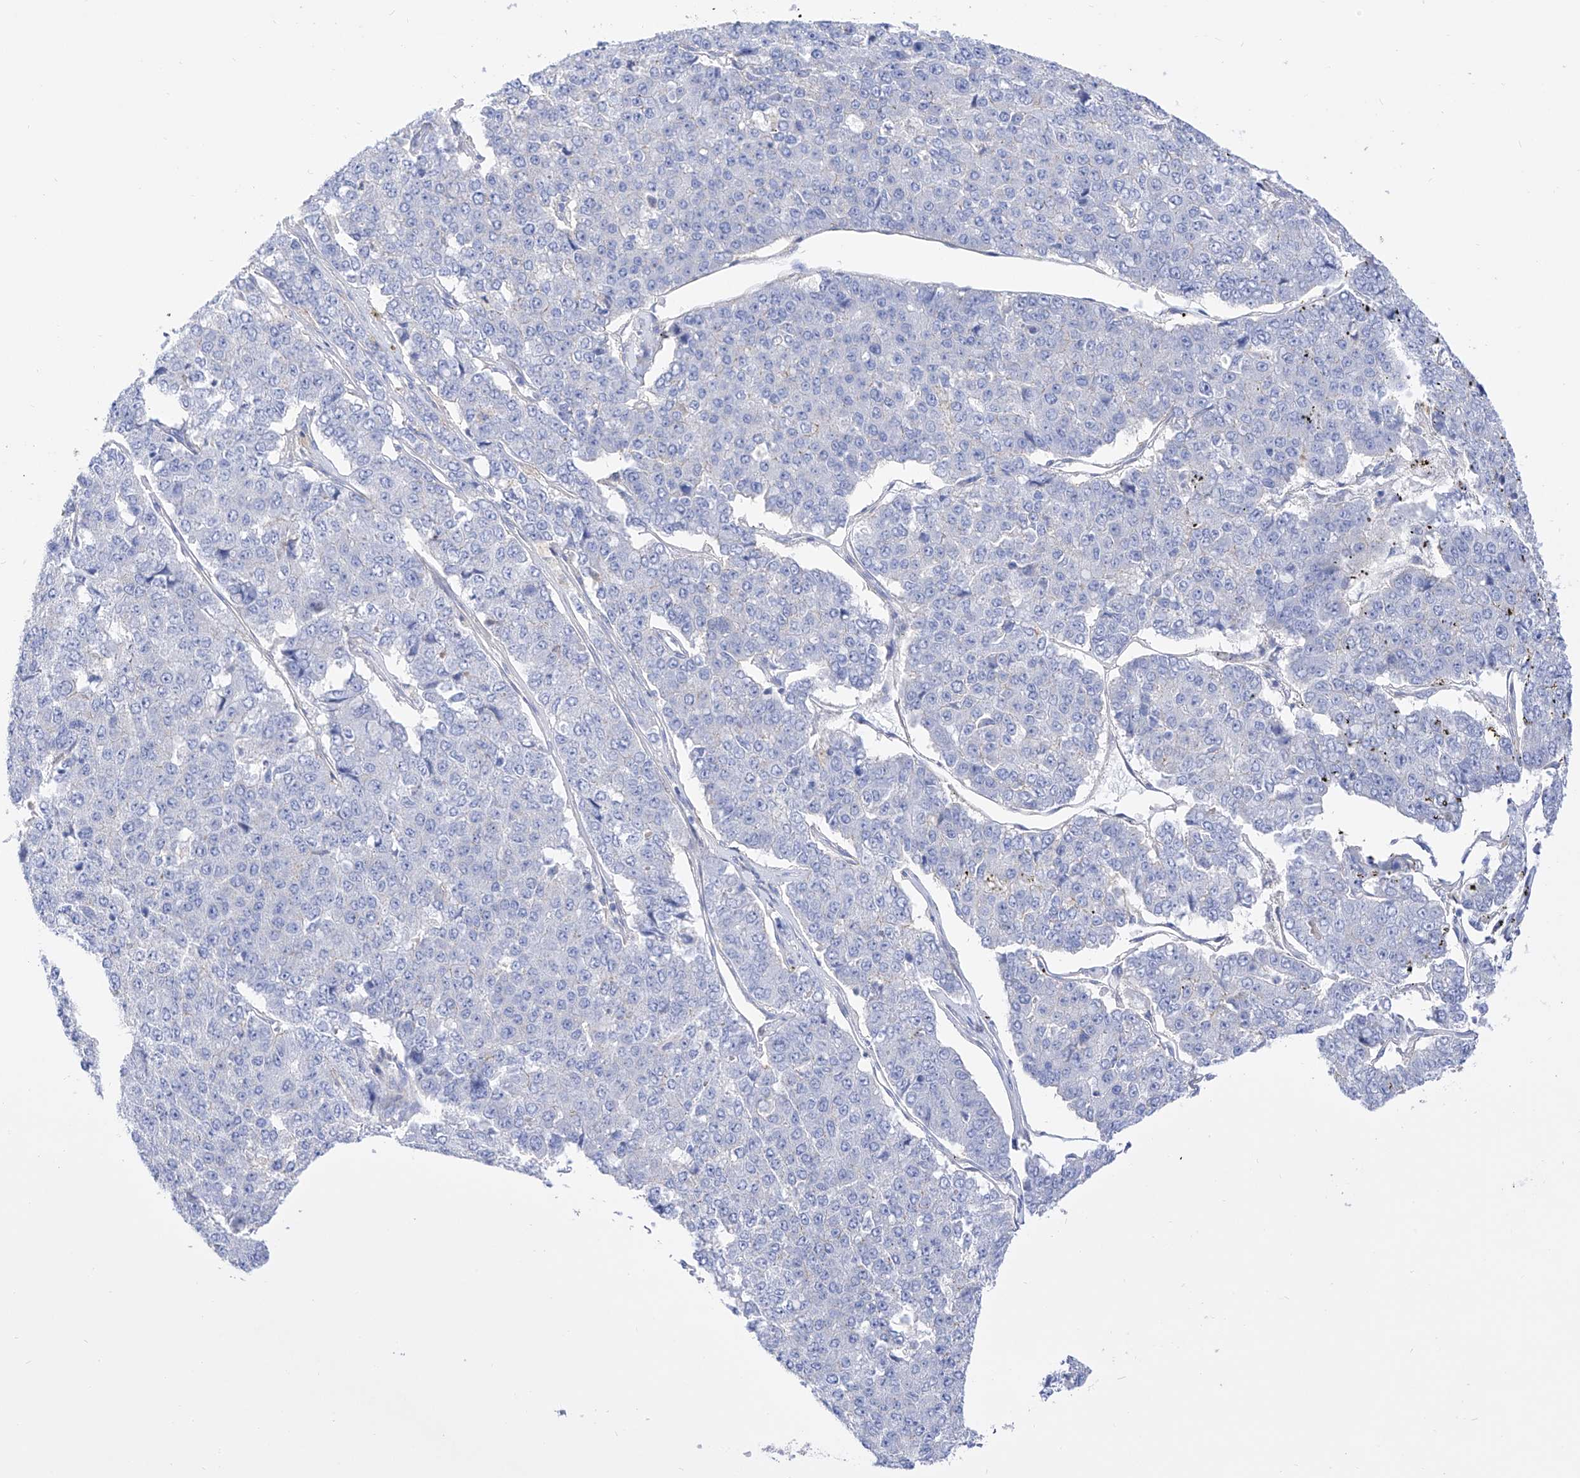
{"staining": {"intensity": "negative", "quantity": "none", "location": "none"}, "tissue": "pancreatic cancer", "cell_type": "Tumor cells", "image_type": "cancer", "snomed": [{"axis": "morphology", "description": "Adenocarcinoma, NOS"}, {"axis": "topography", "description": "Pancreas"}], "caption": "The photomicrograph reveals no significant staining in tumor cells of adenocarcinoma (pancreatic). Nuclei are stained in blue.", "gene": "ZNF653", "patient": {"sex": "male", "age": 50}}